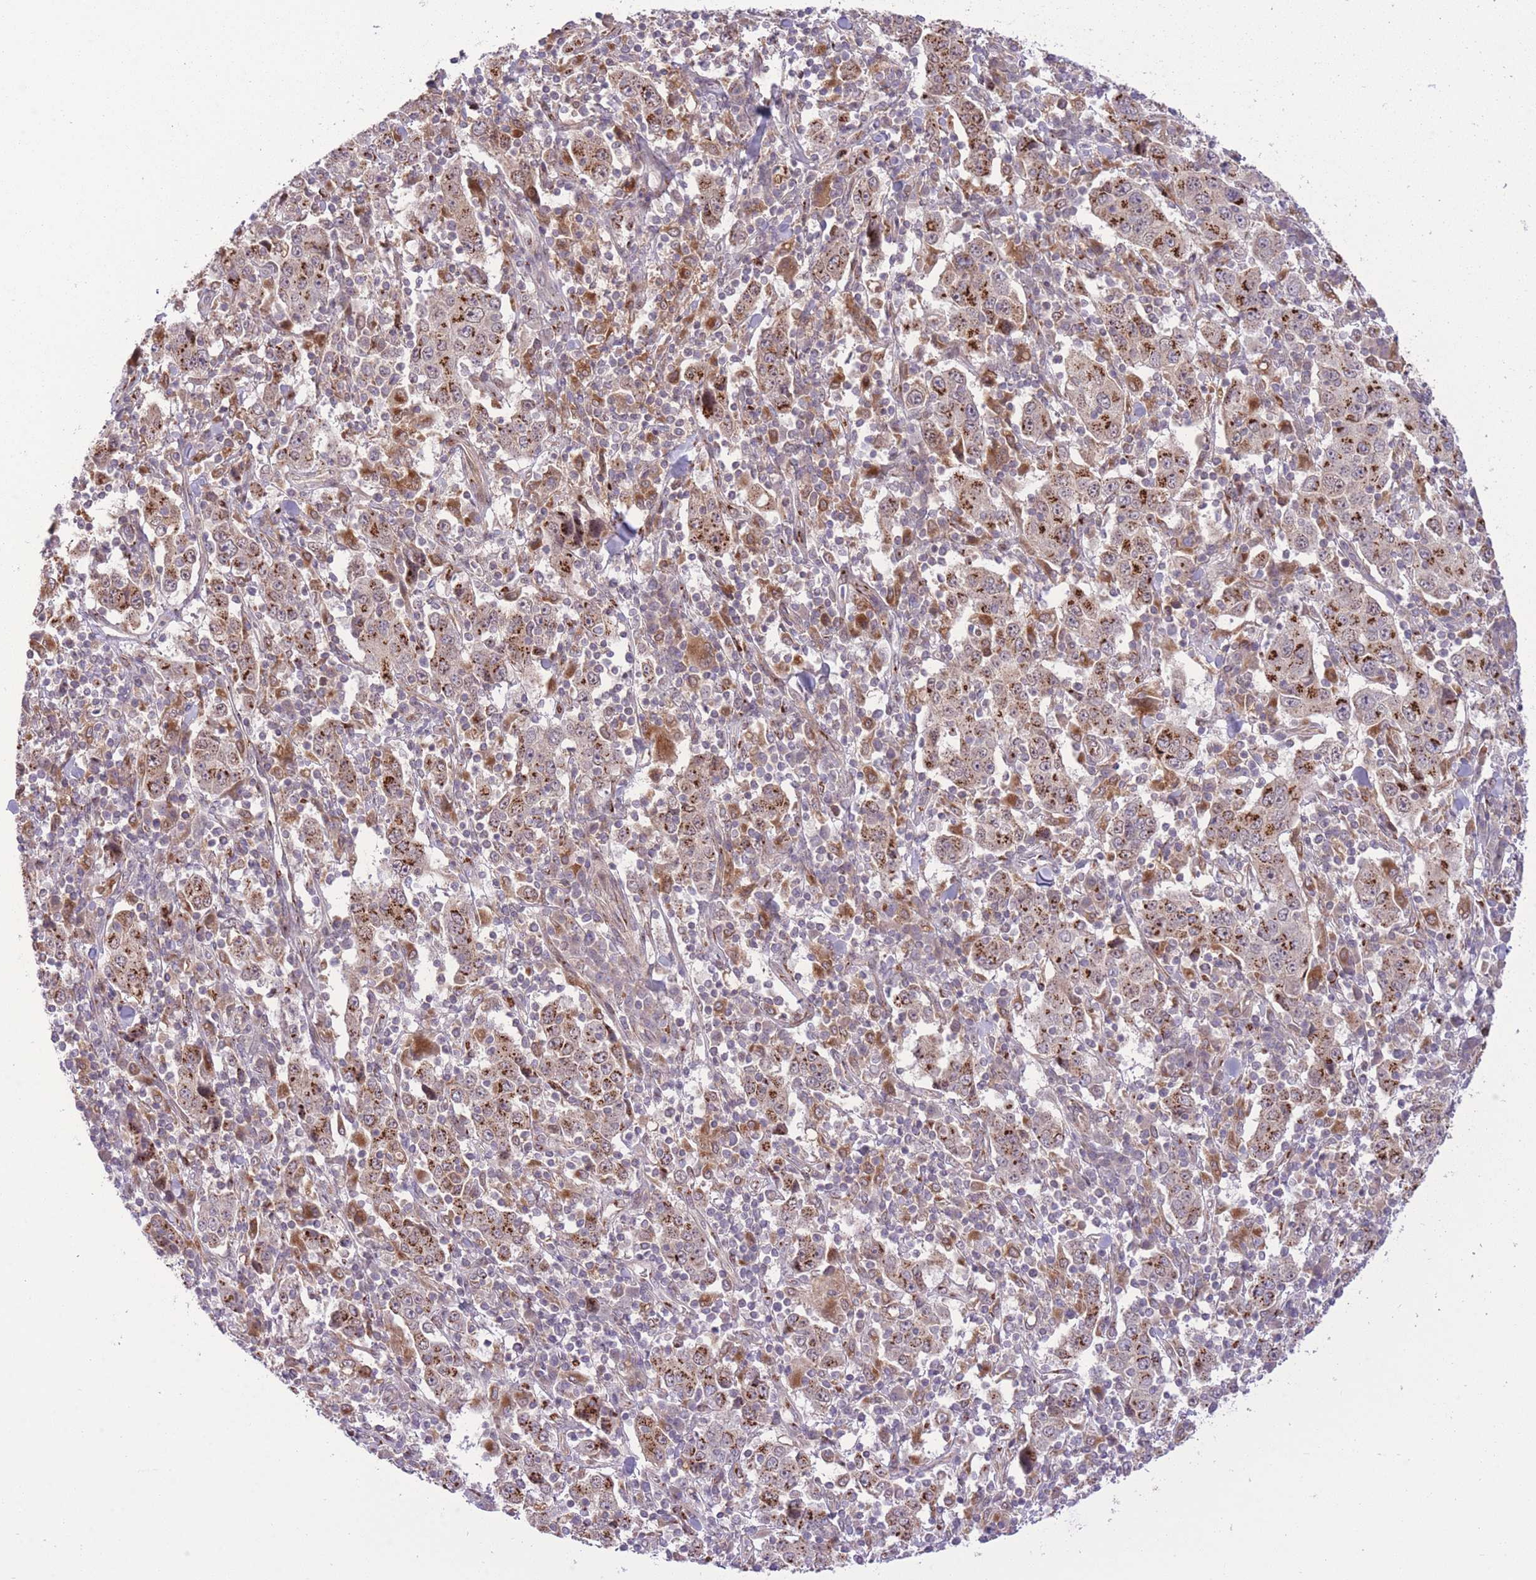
{"staining": {"intensity": "moderate", "quantity": ">75%", "location": "cytoplasmic/membranous"}, "tissue": "stomach cancer", "cell_type": "Tumor cells", "image_type": "cancer", "snomed": [{"axis": "morphology", "description": "Normal tissue, NOS"}, {"axis": "morphology", "description": "Adenocarcinoma, NOS"}, {"axis": "topography", "description": "Stomach, upper"}, {"axis": "topography", "description": "Stomach"}], "caption": "Adenocarcinoma (stomach) stained for a protein (brown) reveals moderate cytoplasmic/membranous positive positivity in about >75% of tumor cells.", "gene": "ZBED5", "patient": {"sex": "male", "age": 59}}